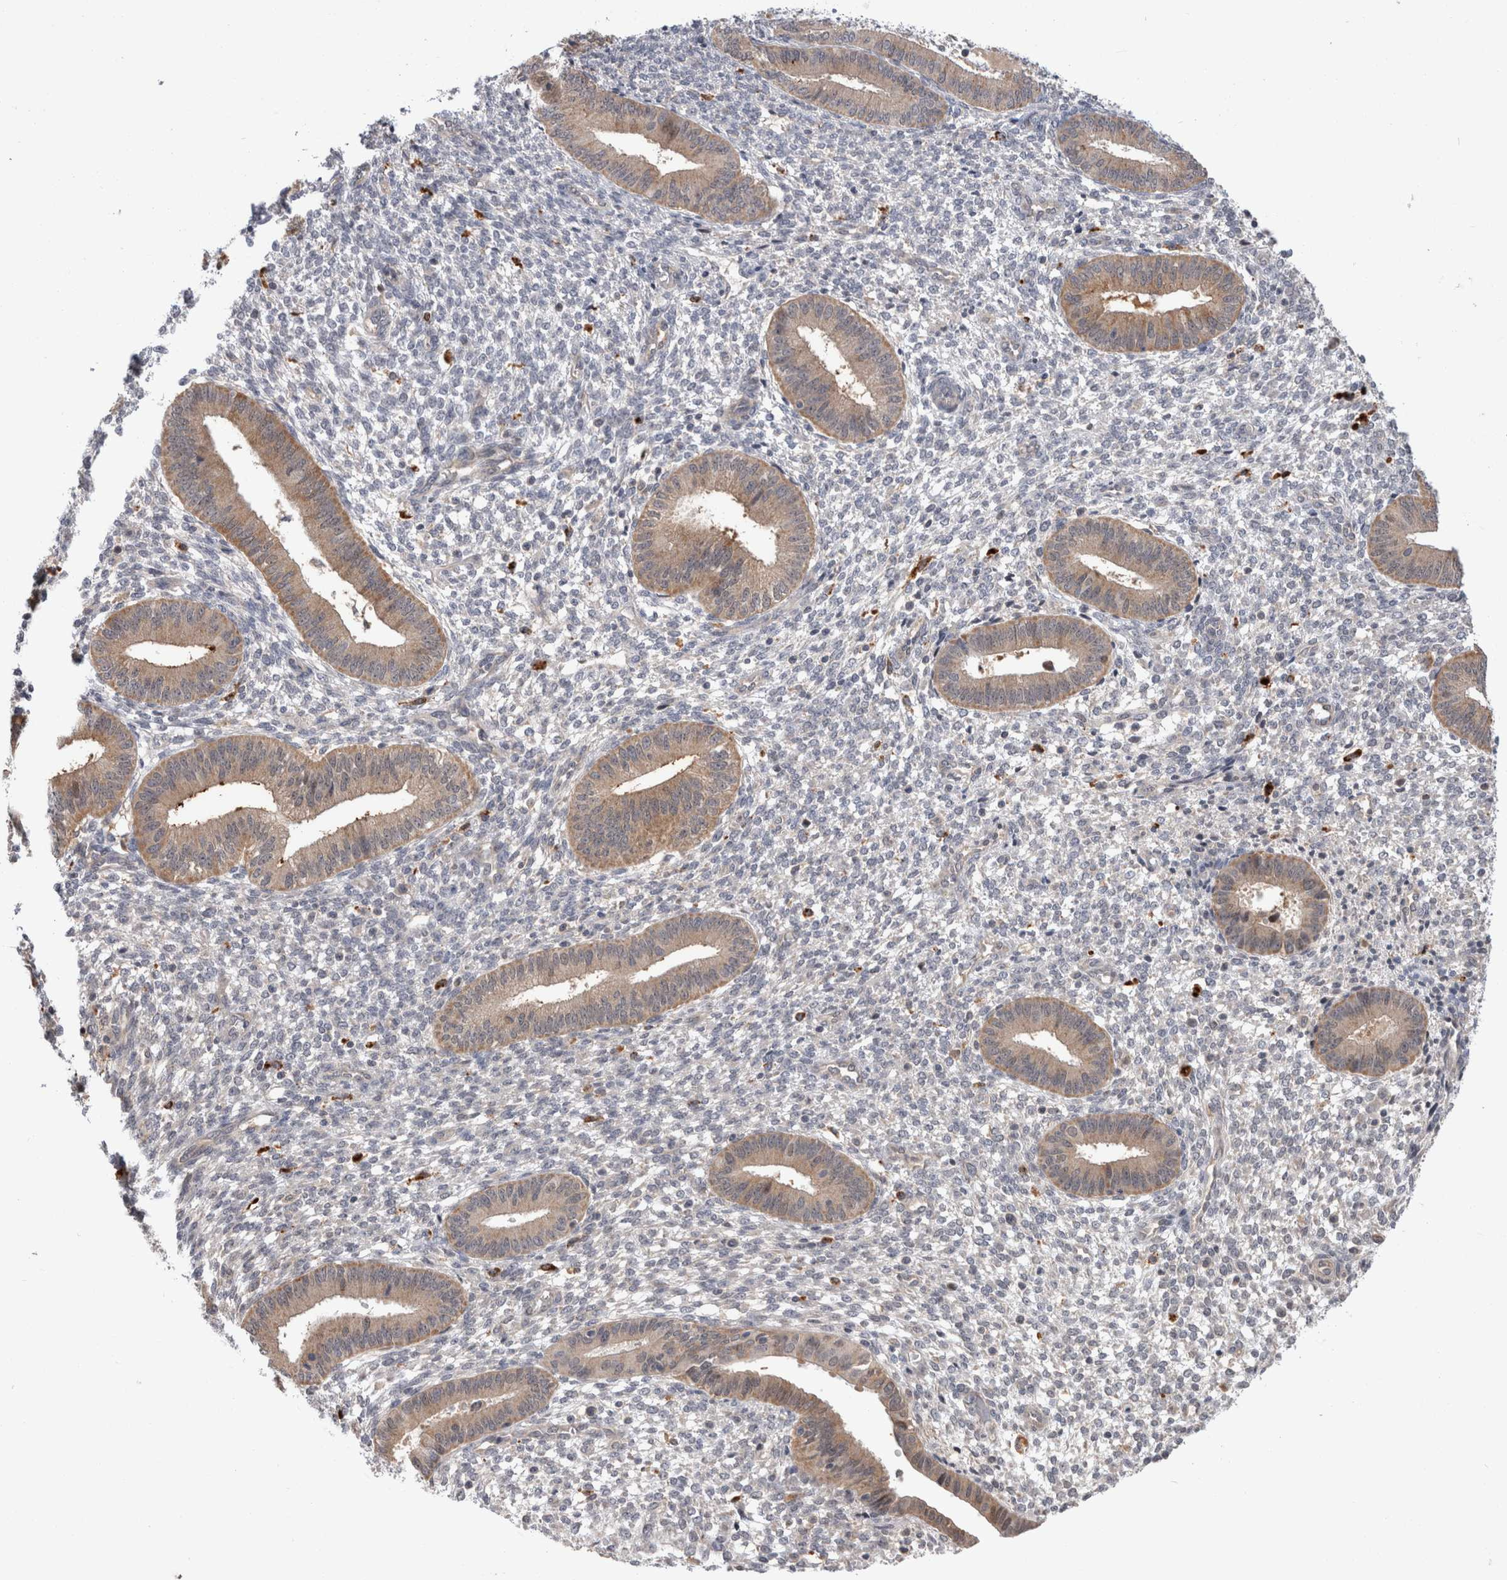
{"staining": {"intensity": "weak", "quantity": "<25%", "location": "cytoplasmic/membranous"}, "tissue": "endometrium", "cell_type": "Cells in endometrial stroma", "image_type": "normal", "snomed": [{"axis": "morphology", "description": "Normal tissue, NOS"}, {"axis": "topography", "description": "Endometrium"}], "caption": "The histopathology image displays no staining of cells in endometrial stroma in benign endometrium. Nuclei are stained in blue.", "gene": "MRPL37", "patient": {"sex": "female", "age": 46}}